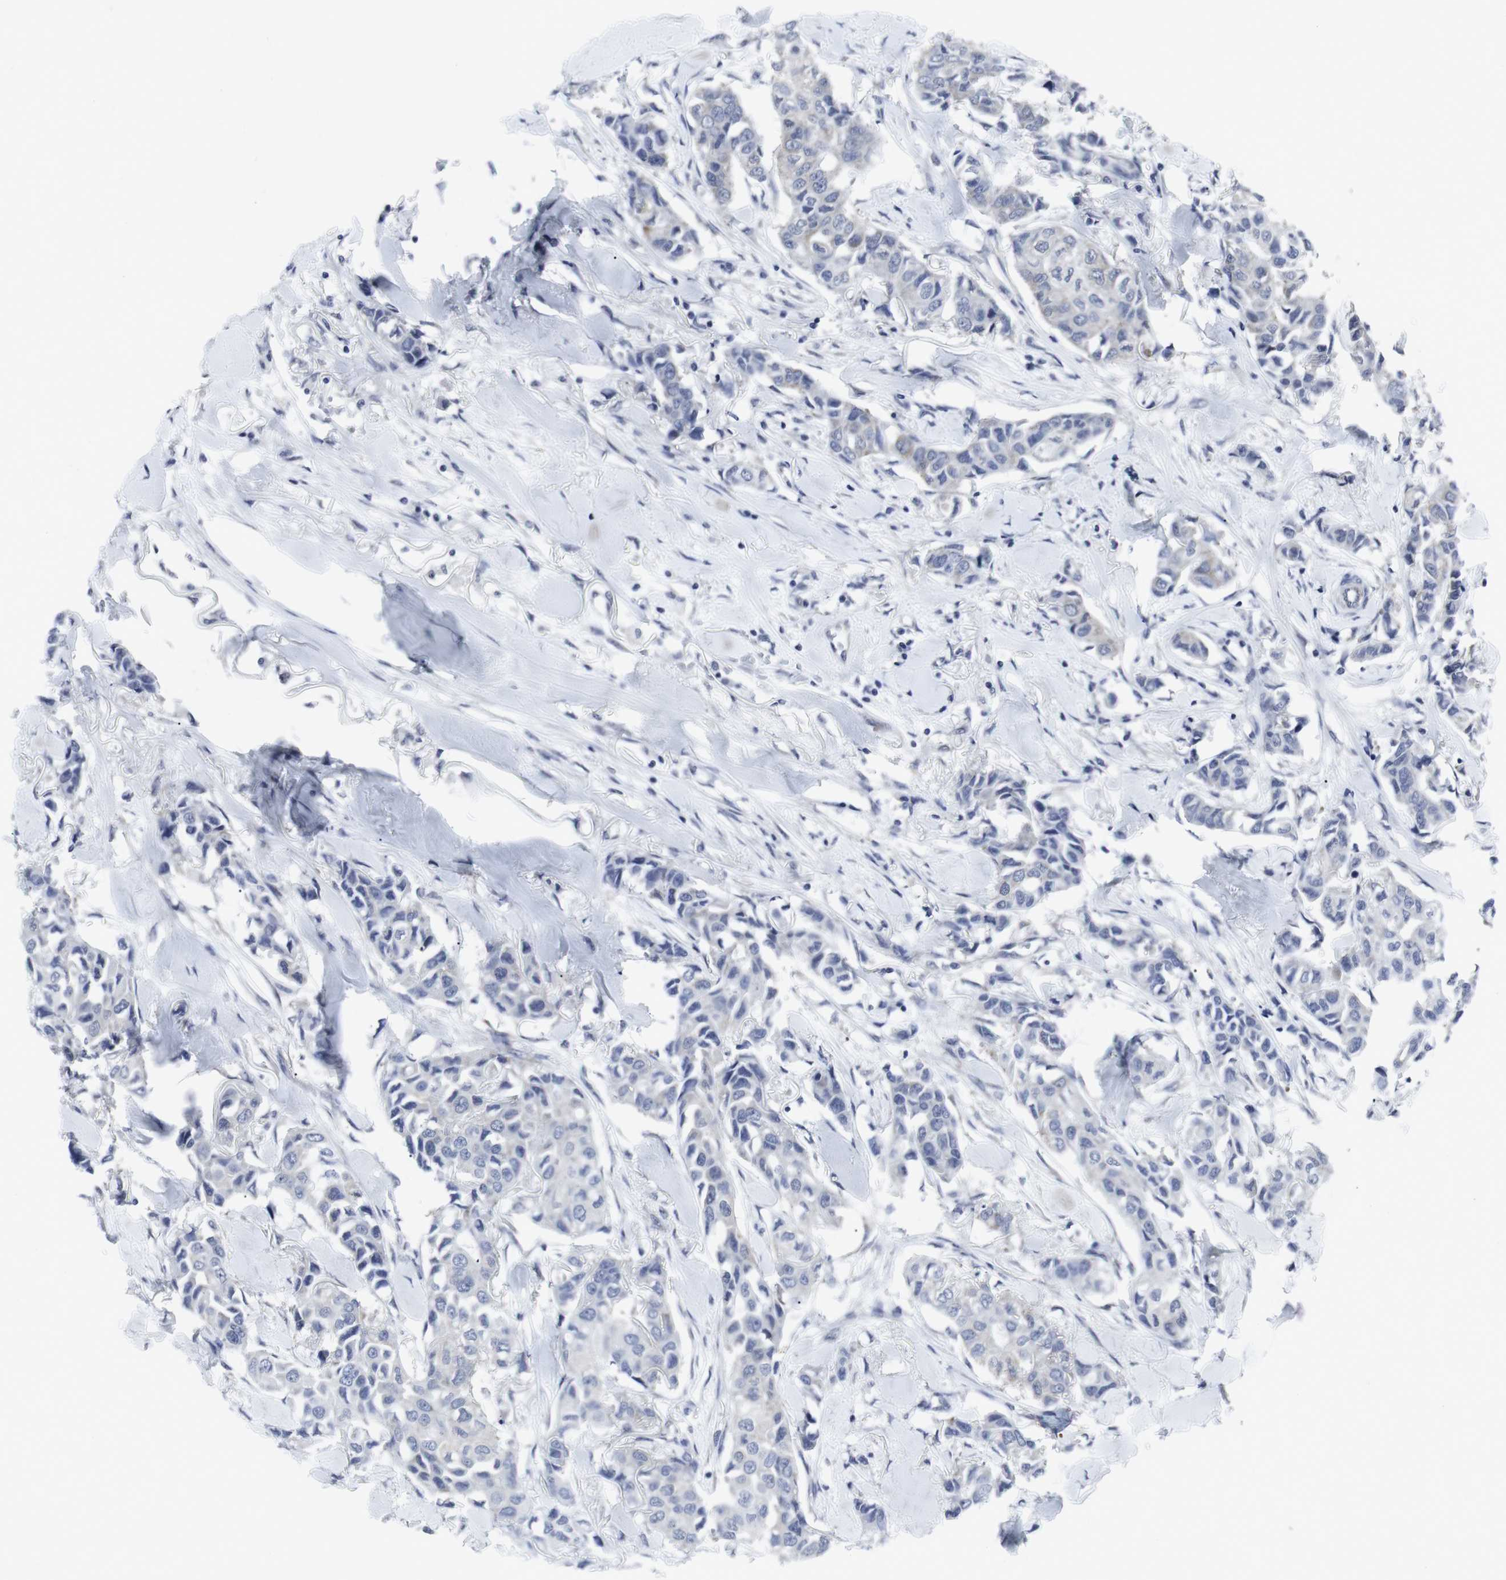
{"staining": {"intensity": "negative", "quantity": "none", "location": "none"}, "tissue": "breast cancer", "cell_type": "Tumor cells", "image_type": "cancer", "snomed": [{"axis": "morphology", "description": "Duct carcinoma"}, {"axis": "topography", "description": "Breast"}], "caption": "The micrograph exhibits no significant positivity in tumor cells of breast cancer (invasive ductal carcinoma).", "gene": "GEMIN2", "patient": {"sex": "female", "age": 80}}